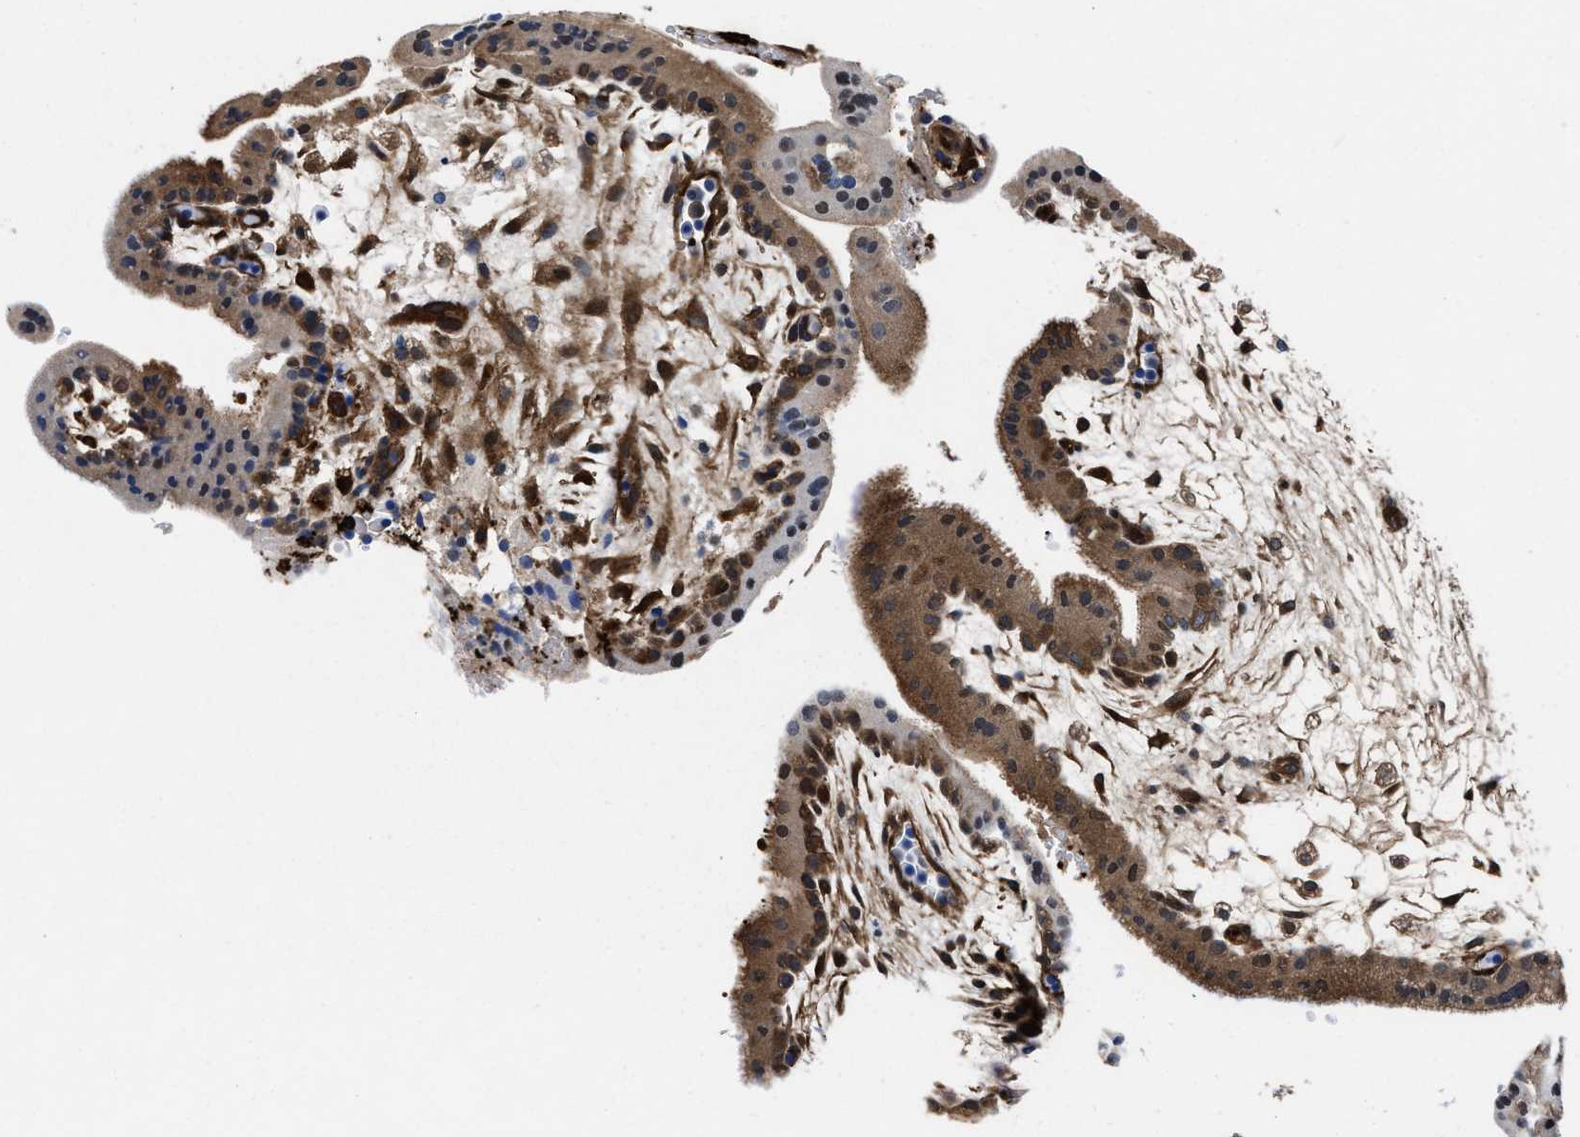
{"staining": {"intensity": "moderate", "quantity": ">75%", "location": "cytoplasmic/membranous"}, "tissue": "placenta", "cell_type": "Decidual cells", "image_type": "normal", "snomed": [{"axis": "morphology", "description": "Normal tissue, NOS"}, {"axis": "topography", "description": "Placenta"}], "caption": "Protein expression analysis of normal placenta reveals moderate cytoplasmic/membranous expression in approximately >75% of decidual cells.", "gene": "ACLY", "patient": {"sex": "female", "age": 35}}